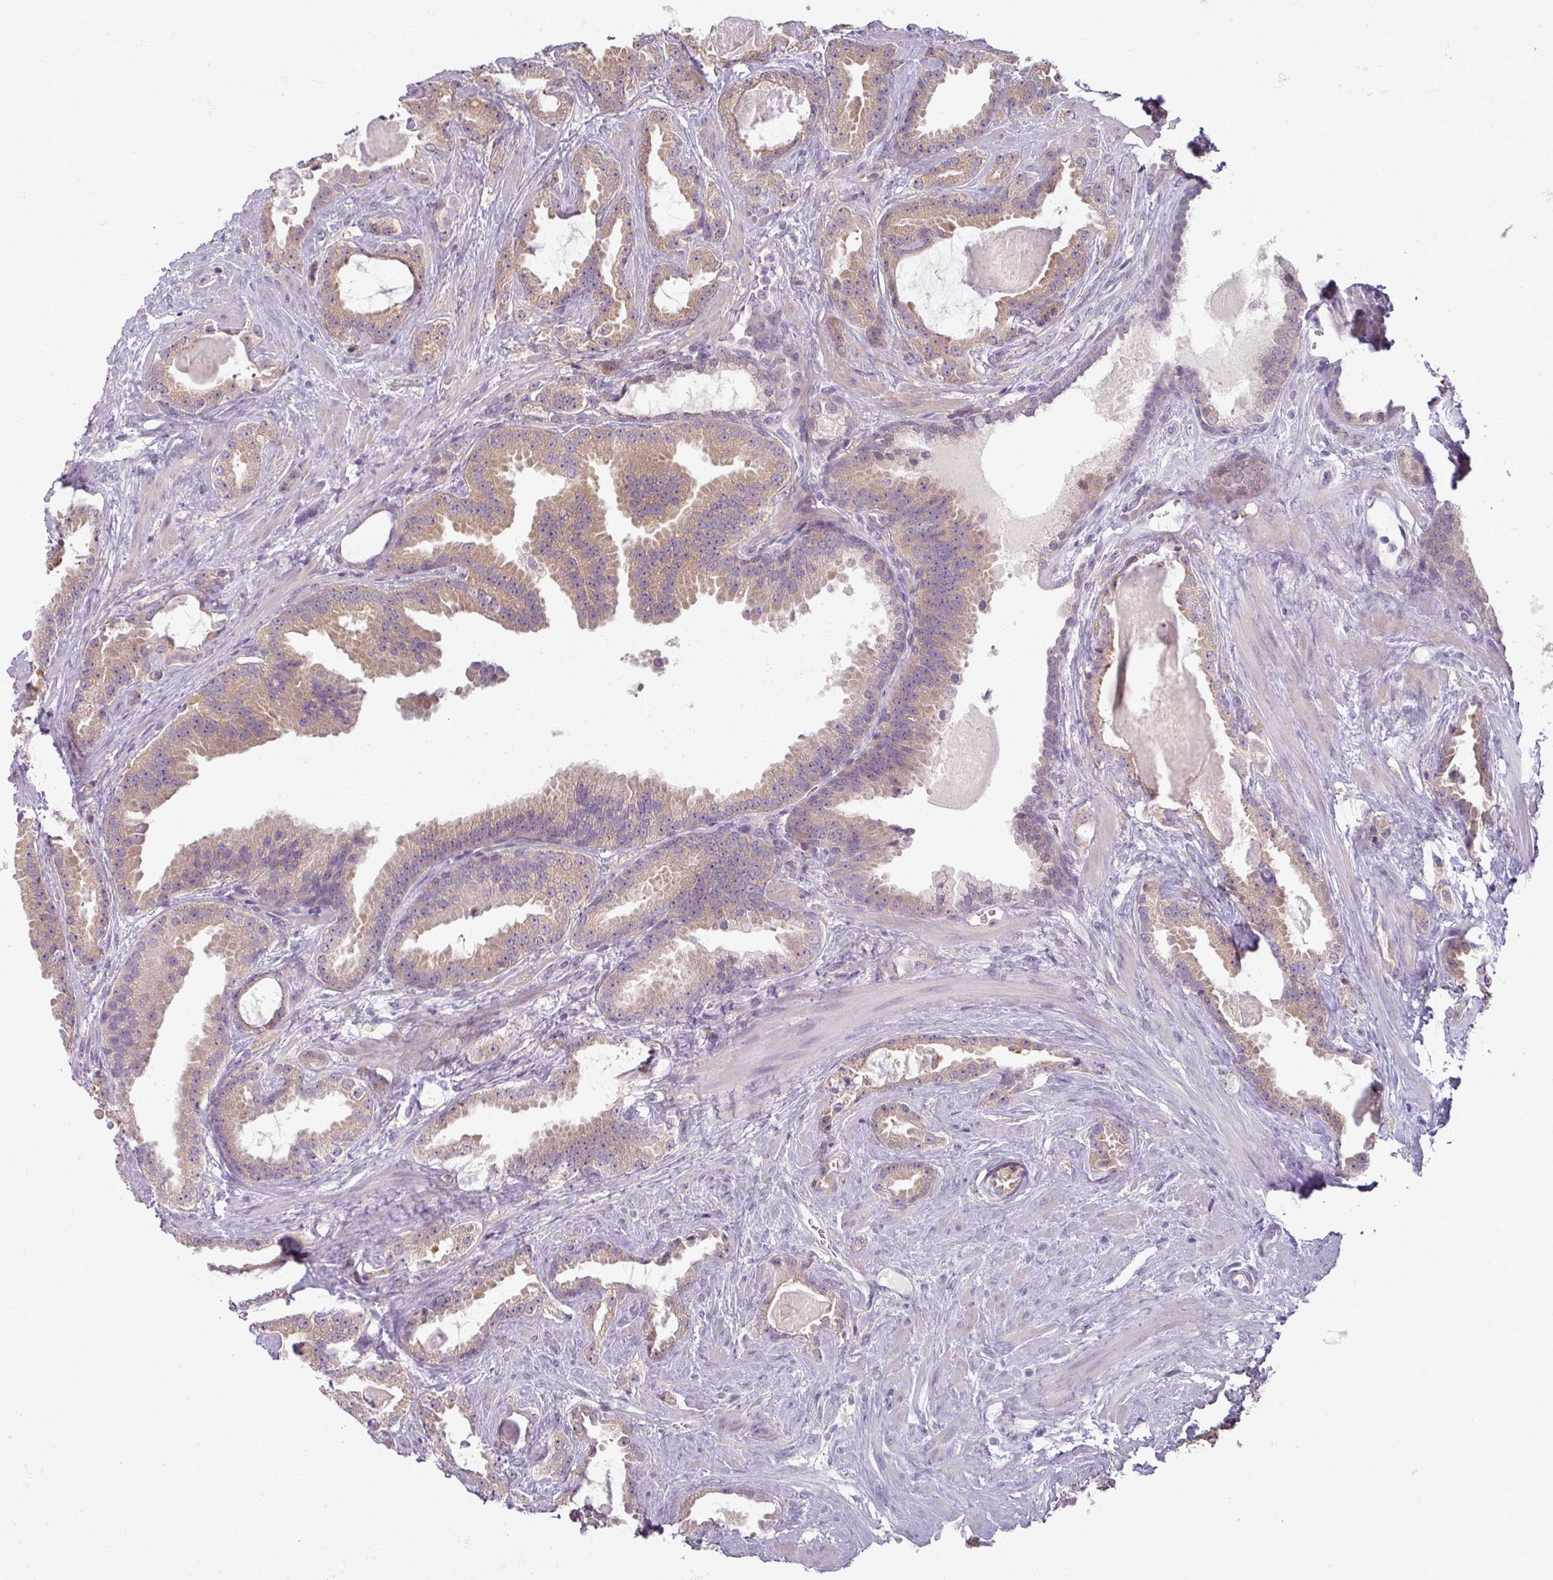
{"staining": {"intensity": "weak", "quantity": ">75%", "location": "cytoplasmic/membranous"}, "tissue": "prostate cancer", "cell_type": "Tumor cells", "image_type": "cancer", "snomed": [{"axis": "morphology", "description": "Adenocarcinoma, Low grade"}, {"axis": "topography", "description": "Prostate"}], "caption": "An IHC micrograph of neoplastic tissue is shown. Protein staining in brown highlights weak cytoplasmic/membranous positivity in prostate cancer (low-grade adenocarcinoma) within tumor cells. The protein of interest is shown in brown color, while the nuclei are stained blue.", "gene": "MYMK", "patient": {"sex": "male", "age": 62}}